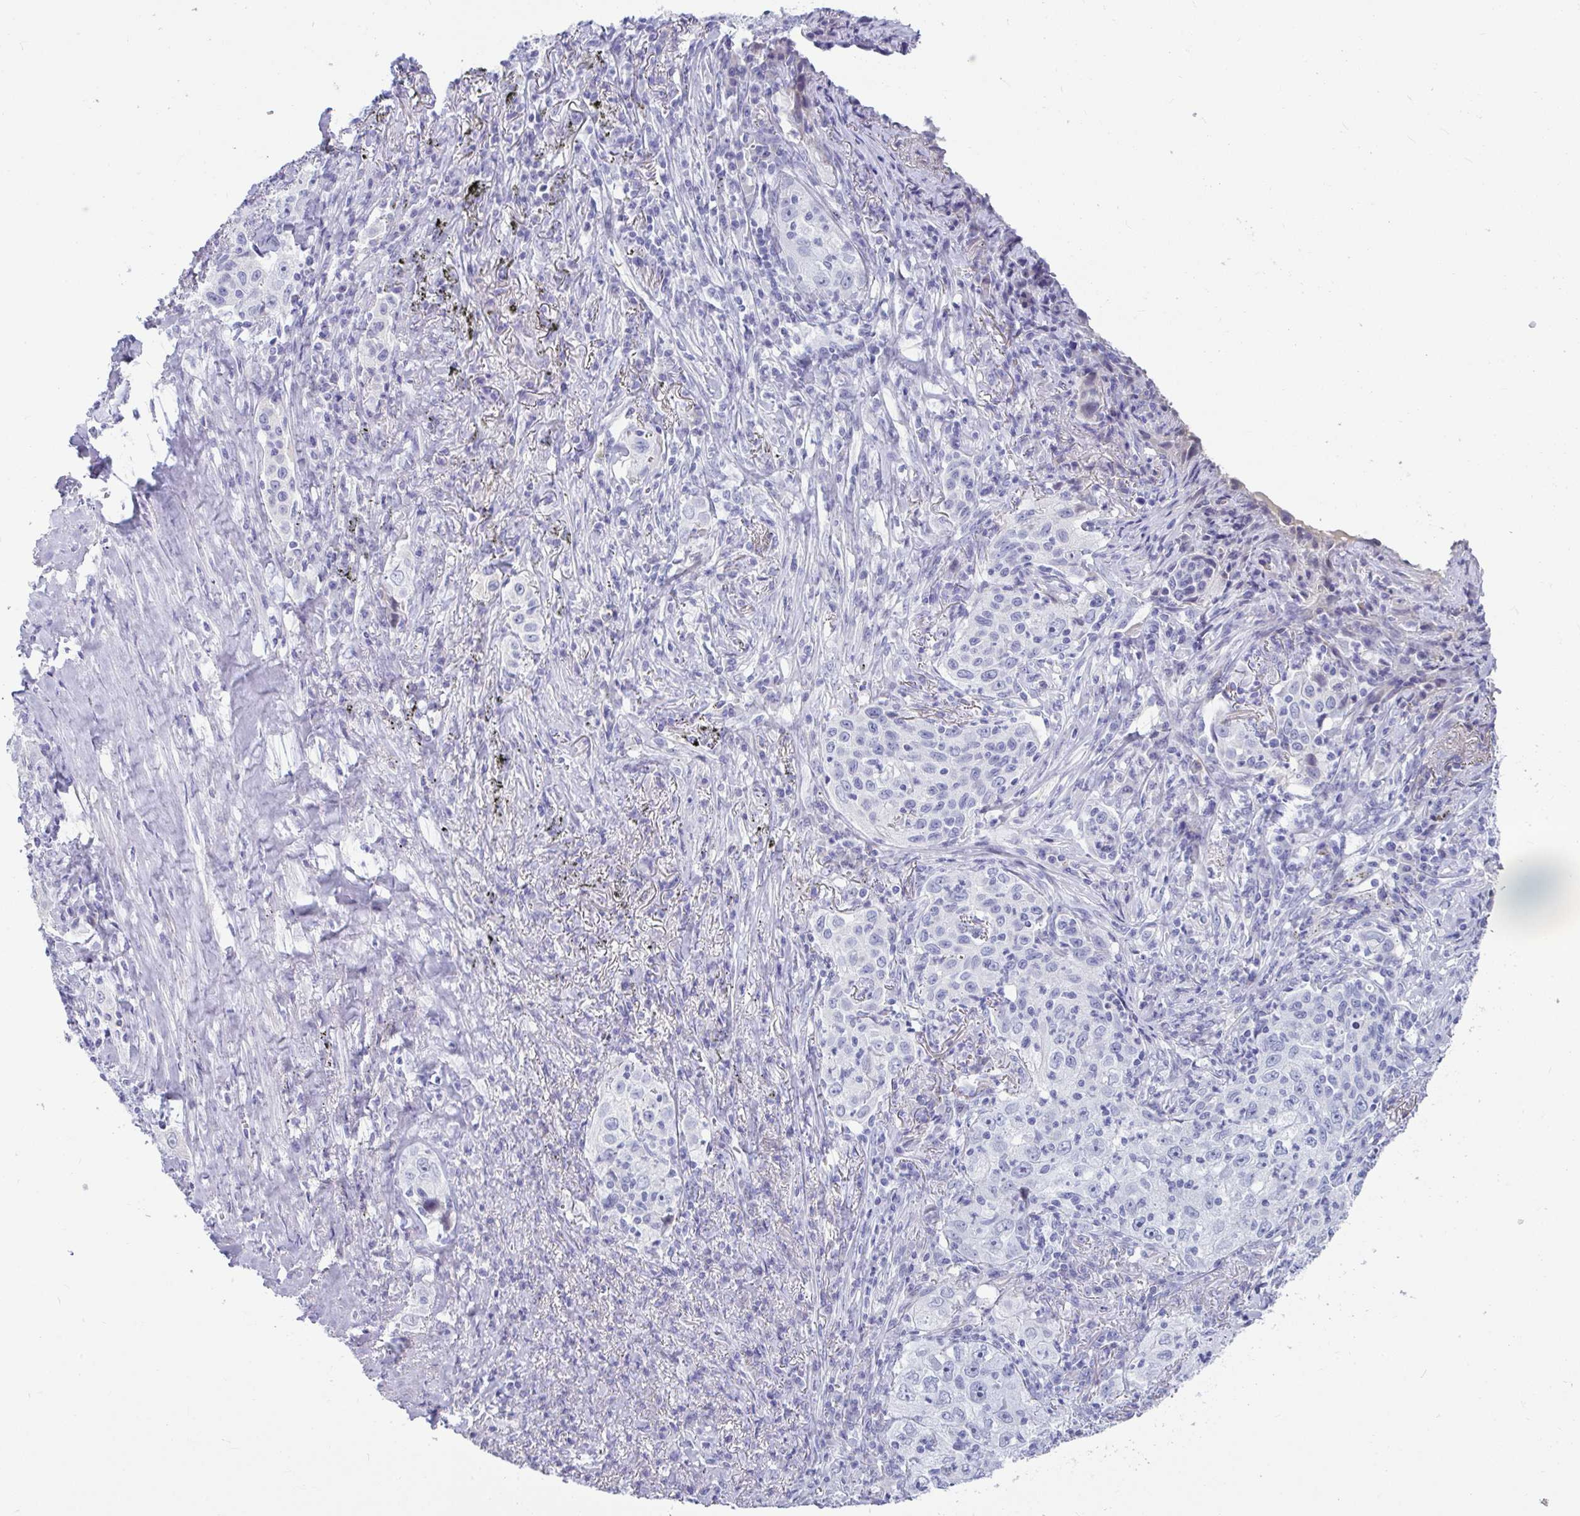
{"staining": {"intensity": "negative", "quantity": "none", "location": "none"}, "tissue": "lung cancer", "cell_type": "Tumor cells", "image_type": "cancer", "snomed": [{"axis": "morphology", "description": "Squamous cell carcinoma, NOS"}, {"axis": "topography", "description": "Lung"}], "caption": "Human lung squamous cell carcinoma stained for a protein using IHC shows no staining in tumor cells.", "gene": "NPY", "patient": {"sex": "male", "age": 71}}